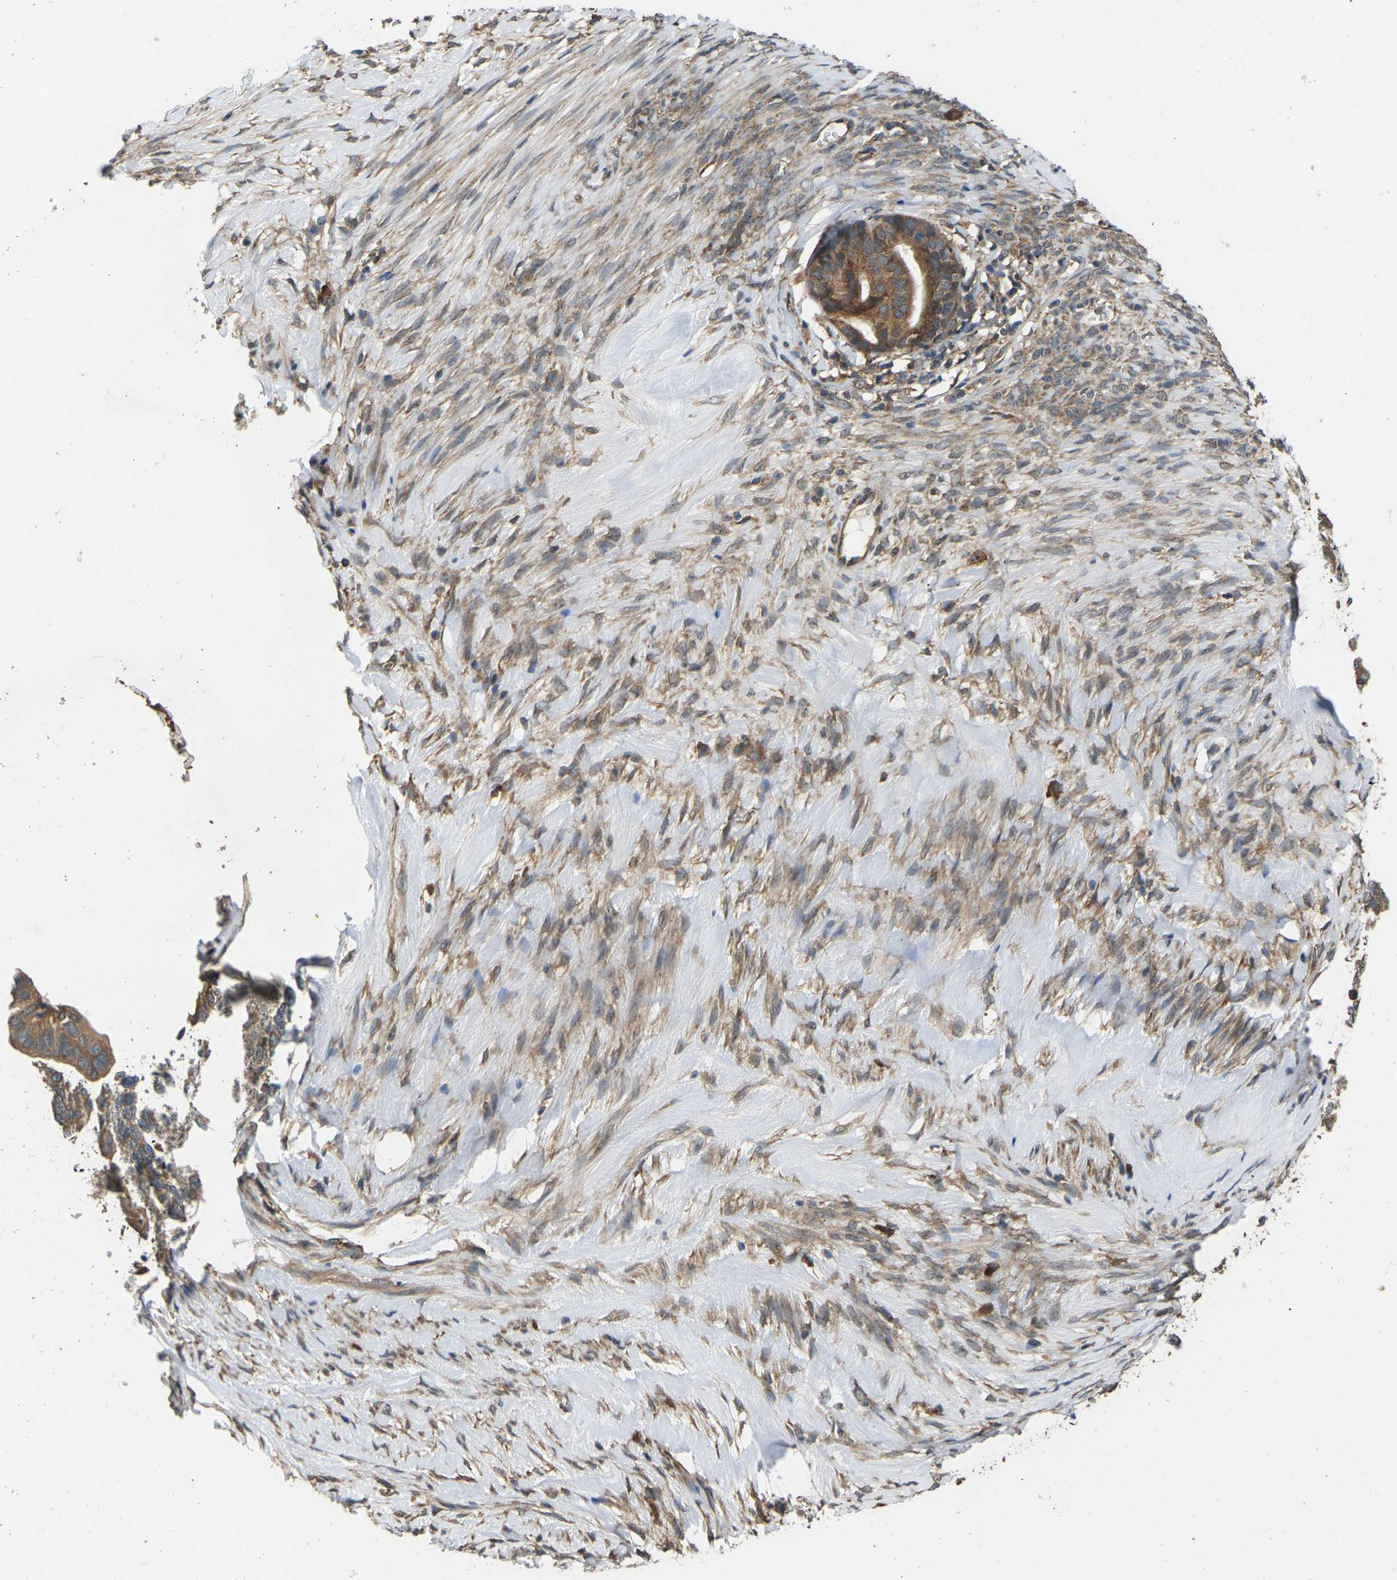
{"staining": {"intensity": "moderate", "quantity": ">75%", "location": "cytoplasmic/membranous"}, "tissue": "ovarian cancer", "cell_type": "Tumor cells", "image_type": "cancer", "snomed": [{"axis": "morphology", "description": "Cystadenocarcinoma, serous, NOS"}, {"axis": "topography", "description": "Ovary"}], "caption": "Immunohistochemical staining of ovarian serous cystadenocarcinoma exhibits moderate cytoplasmic/membranous protein staining in approximately >75% of tumor cells. The protein is stained brown, and the nuclei are stained in blue (DAB (3,3'-diaminobenzidine) IHC with brightfield microscopy, high magnification).", "gene": "NRAS", "patient": {"sex": "female", "age": 56}}